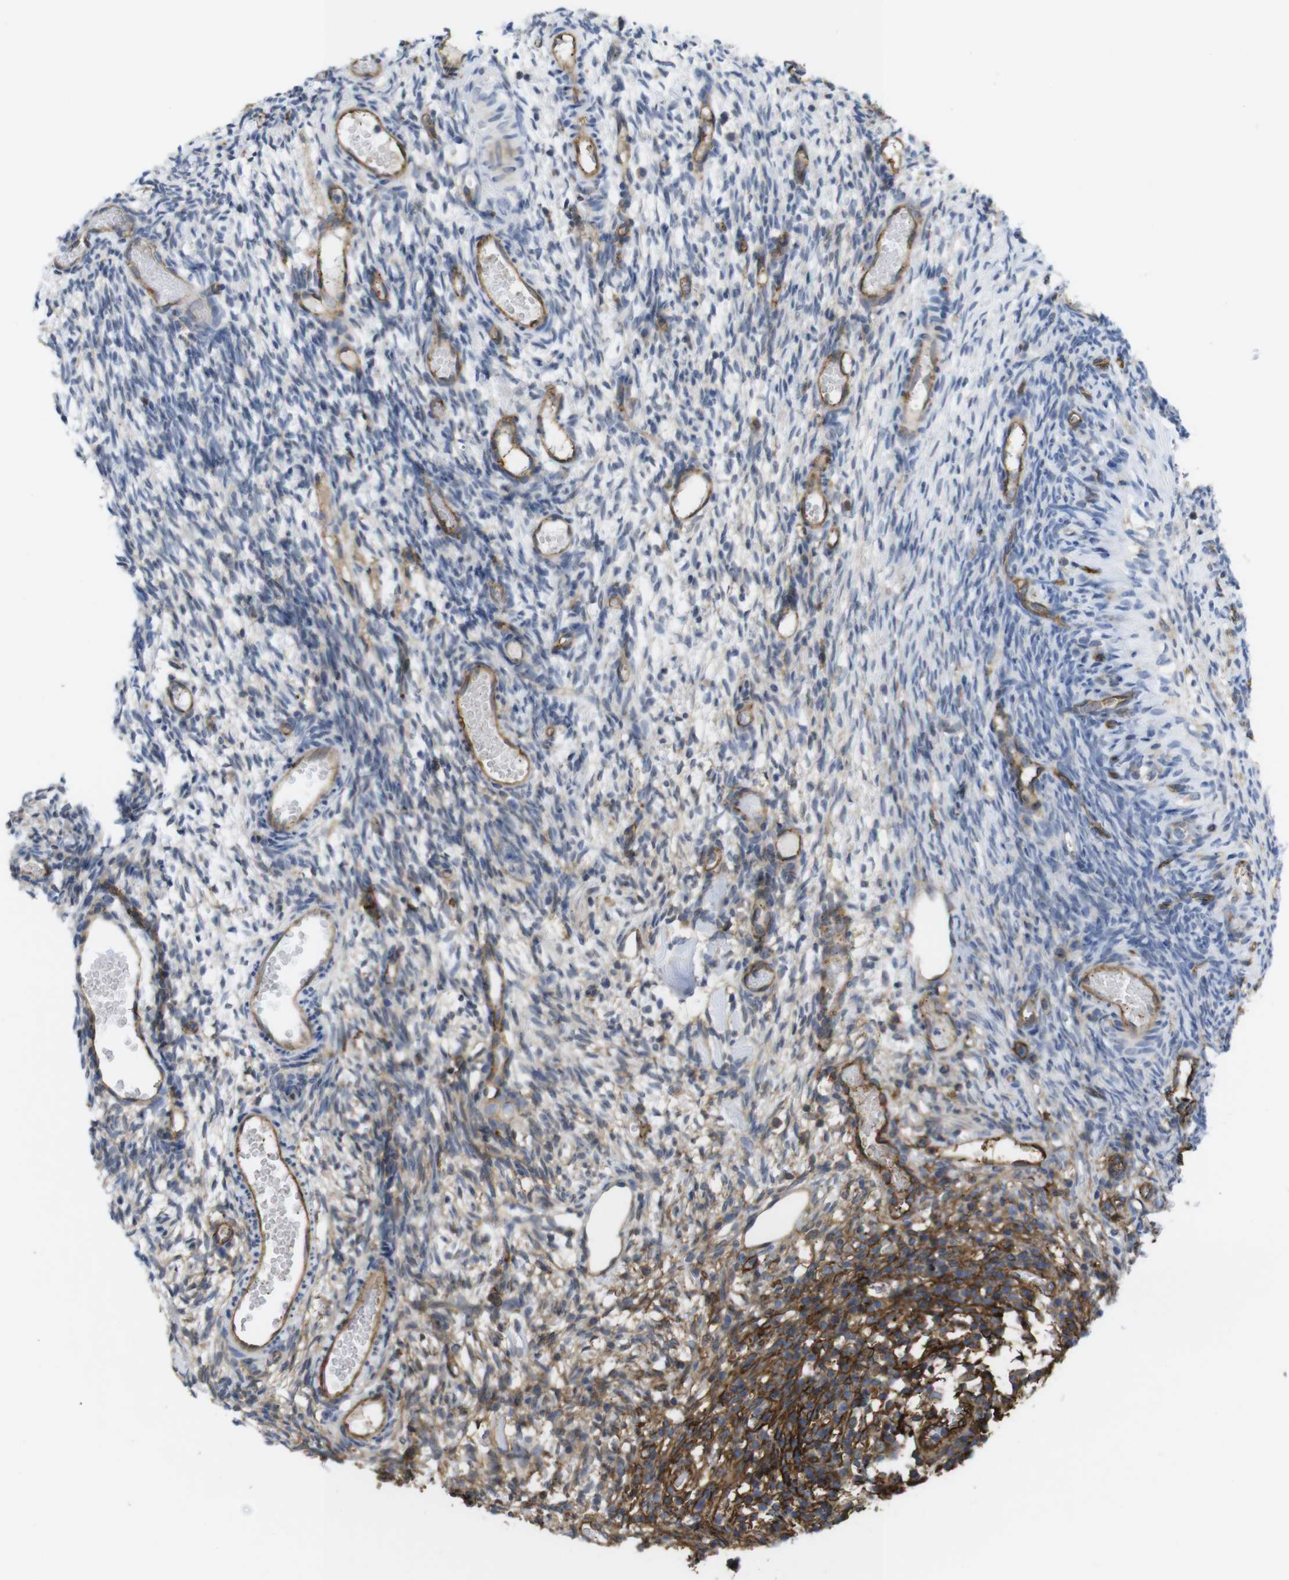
{"staining": {"intensity": "weak", "quantity": "<25%", "location": "cytoplasmic/membranous"}, "tissue": "ovary", "cell_type": "Ovarian stroma cells", "image_type": "normal", "snomed": [{"axis": "morphology", "description": "Normal tissue, NOS"}, {"axis": "topography", "description": "Ovary"}], "caption": "Image shows no protein staining in ovarian stroma cells of benign ovary. (Stains: DAB IHC with hematoxylin counter stain, Microscopy: brightfield microscopy at high magnification).", "gene": "CCR6", "patient": {"sex": "female", "age": 35}}